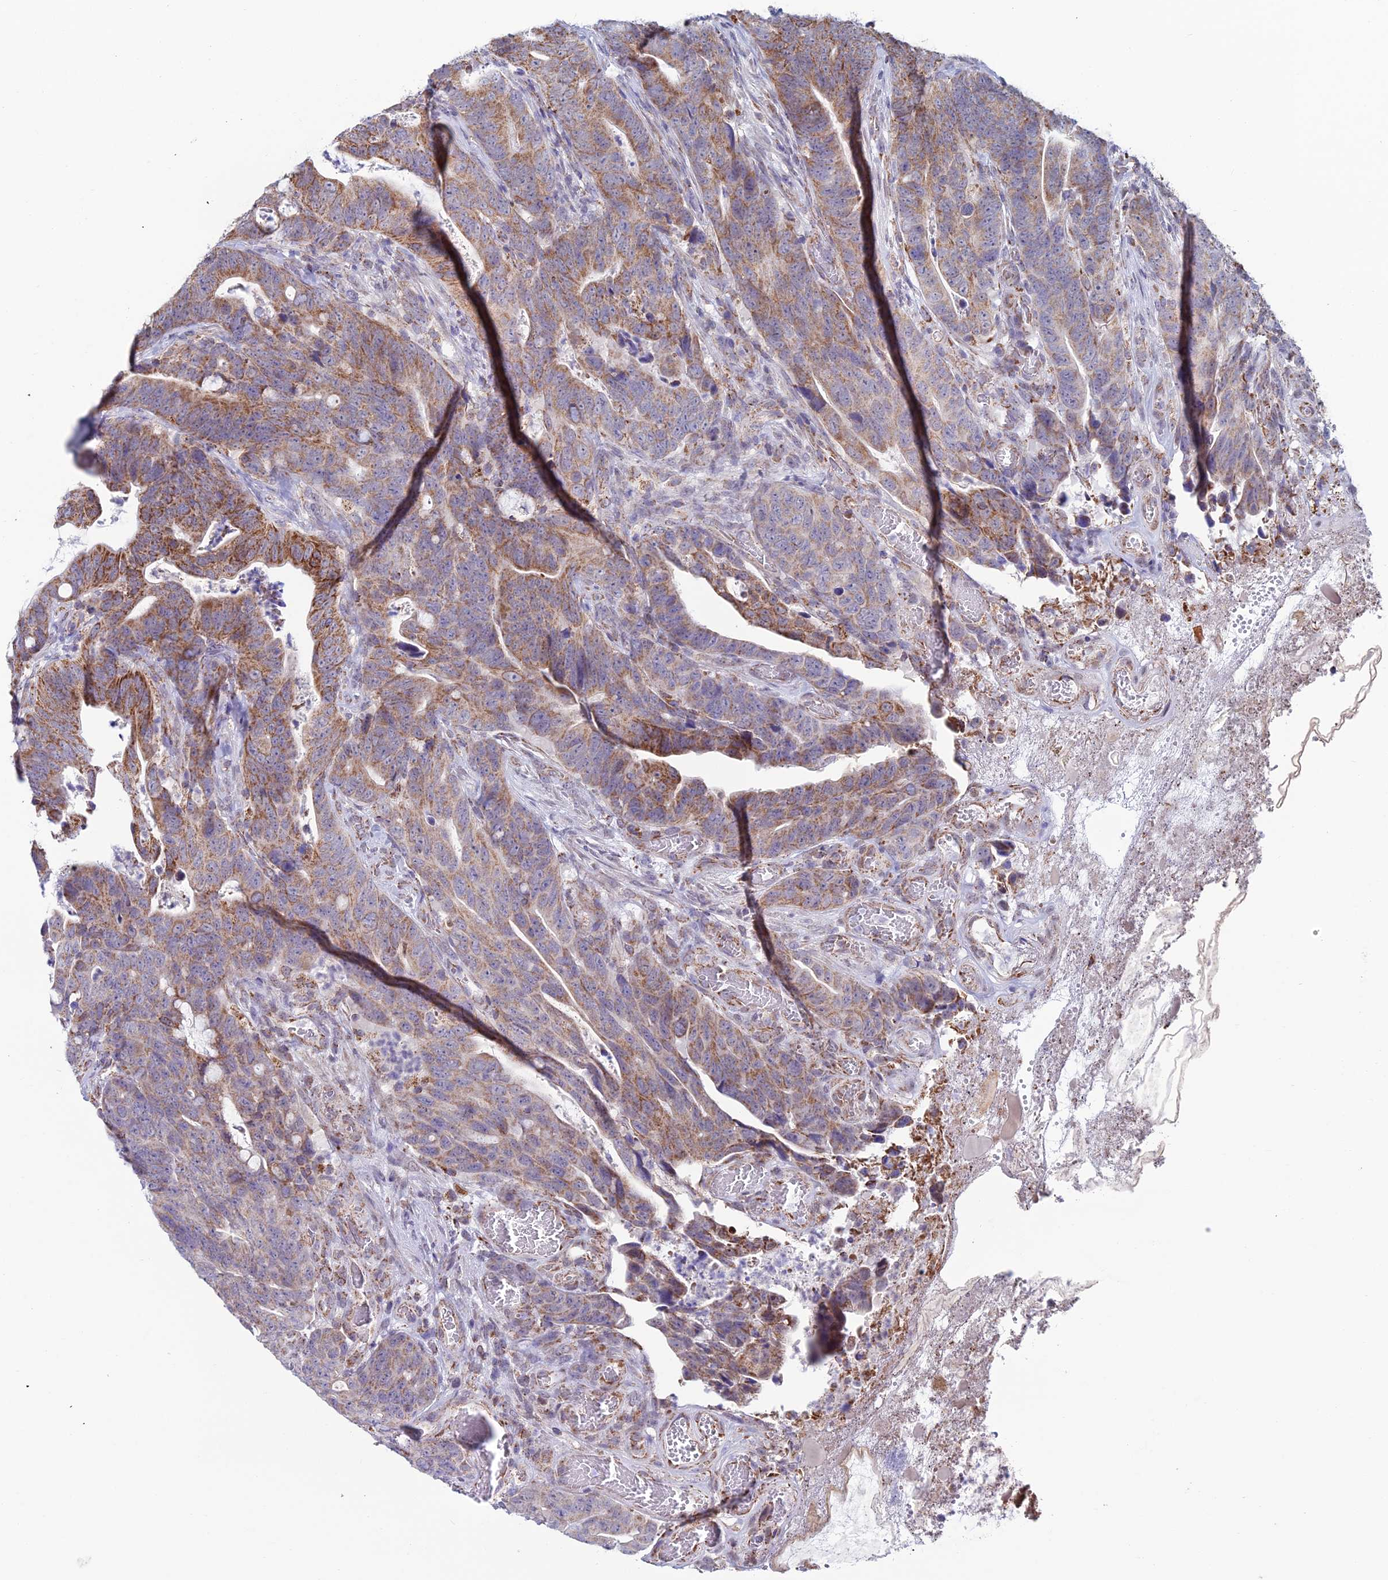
{"staining": {"intensity": "moderate", "quantity": ">75%", "location": "cytoplasmic/membranous"}, "tissue": "colorectal cancer", "cell_type": "Tumor cells", "image_type": "cancer", "snomed": [{"axis": "morphology", "description": "Adenocarcinoma, NOS"}, {"axis": "topography", "description": "Colon"}], "caption": "A brown stain labels moderate cytoplasmic/membranous staining of a protein in human colorectal adenocarcinoma tumor cells.", "gene": "ZNG1B", "patient": {"sex": "female", "age": 82}}